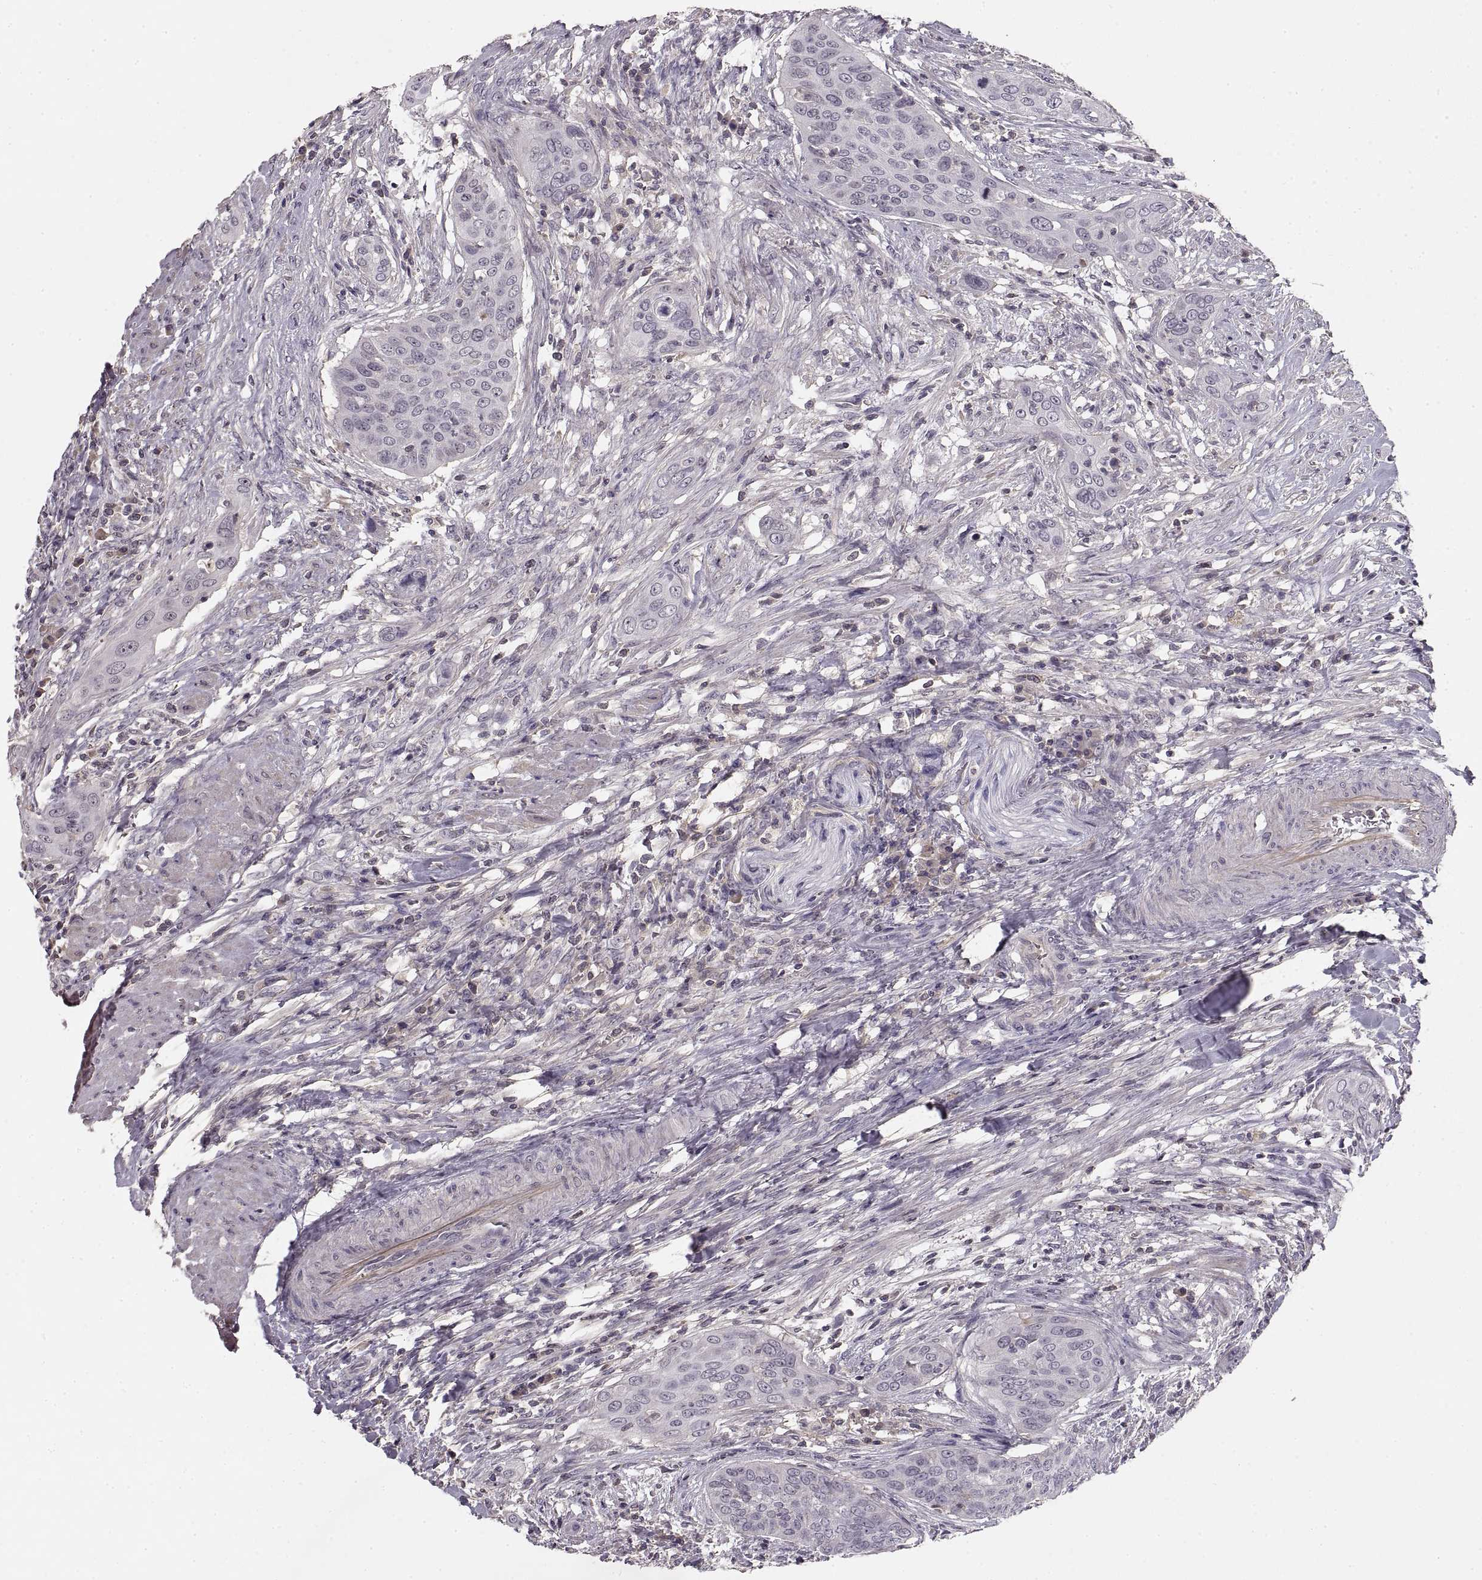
{"staining": {"intensity": "negative", "quantity": "none", "location": "none"}, "tissue": "urothelial cancer", "cell_type": "Tumor cells", "image_type": "cancer", "snomed": [{"axis": "morphology", "description": "Urothelial carcinoma, High grade"}, {"axis": "topography", "description": "Urinary bladder"}], "caption": "High magnification brightfield microscopy of high-grade urothelial carcinoma stained with DAB (3,3'-diaminobenzidine) (brown) and counterstained with hematoxylin (blue): tumor cells show no significant expression.", "gene": "ADAM11", "patient": {"sex": "male", "age": 82}}